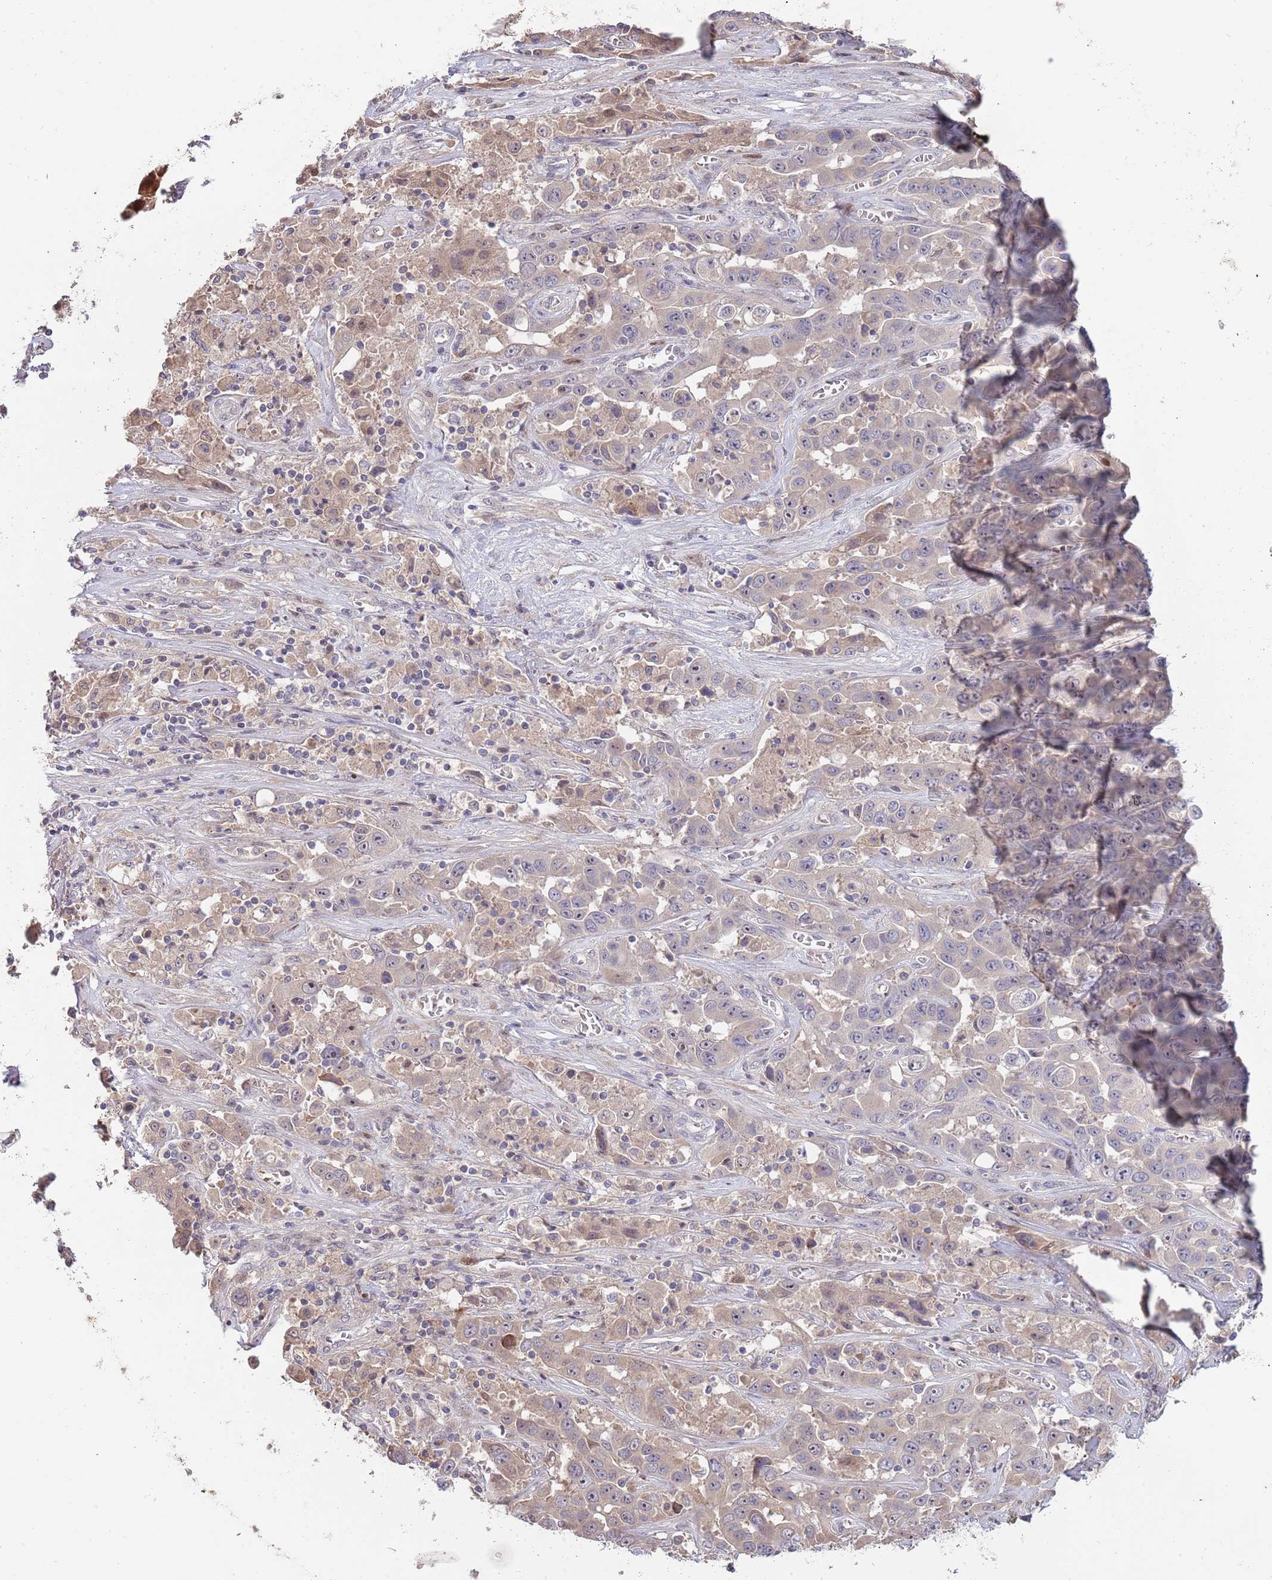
{"staining": {"intensity": "weak", "quantity": "25%-75%", "location": "cytoplasmic/membranous,nuclear"}, "tissue": "liver cancer", "cell_type": "Tumor cells", "image_type": "cancer", "snomed": [{"axis": "morphology", "description": "Cholangiocarcinoma"}, {"axis": "topography", "description": "Liver"}], "caption": "Immunohistochemical staining of human cholangiocarcinoma (liver) reveals low levels of weak cytoplasmic/membranous and nuclear protein staining in about 25%-75% of tumor cells.", "gene": "SYNDIG1L", "patient": {"sex": "female", "age": 52}}